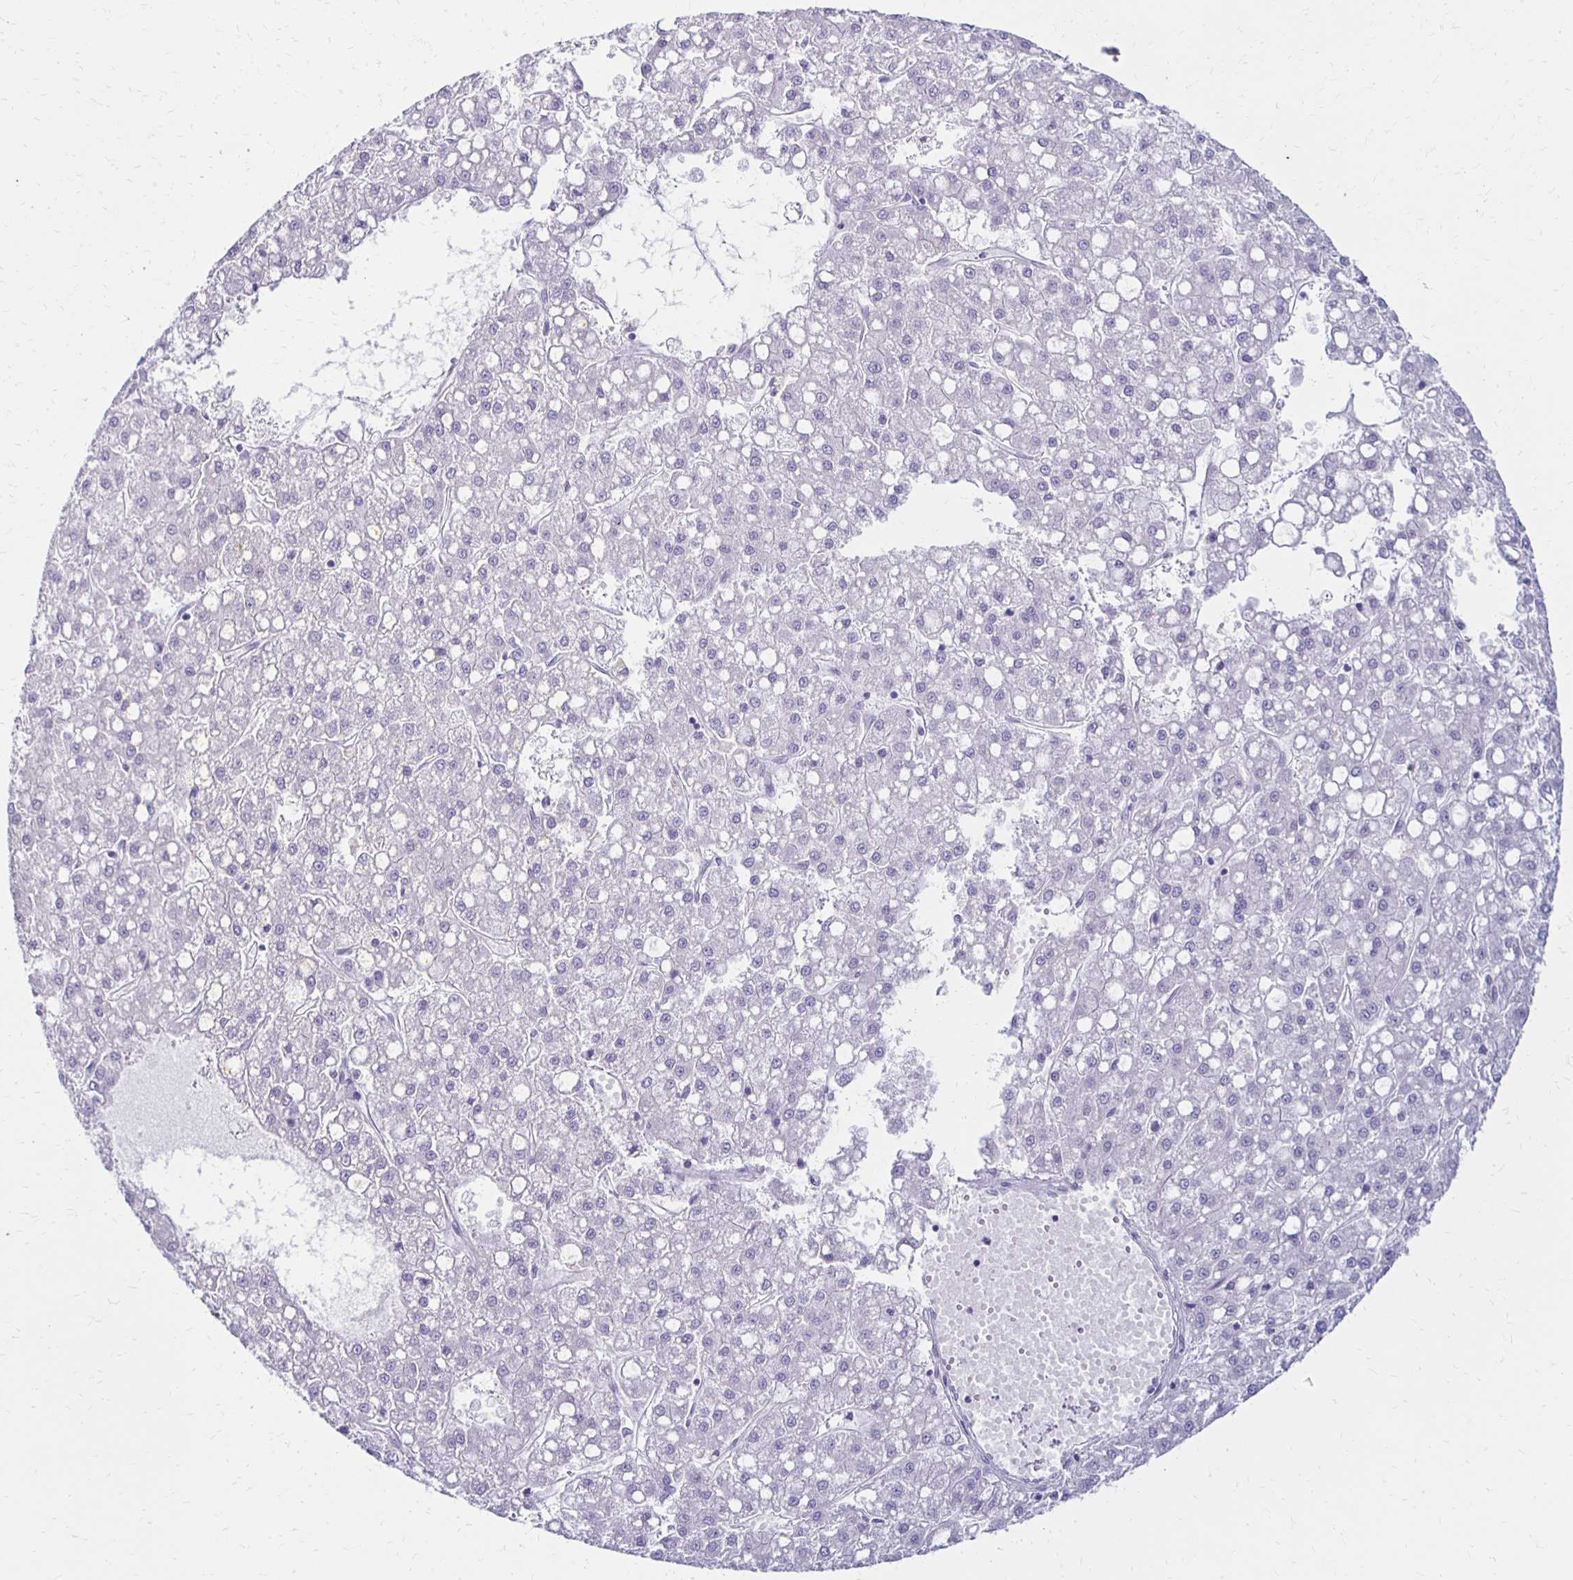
{"staining": {"intensity": "negative", "quantity": "none", "location": "none"}, "tissue": "liver cancer", "cell_type": "Tumor cells", "image_type": "cancer", "snomed": [{"axis": "morphology", "description": "Carcinoma, Hepatocellular, NOS"}, {"axis": "topography", "description": "Liver"}], "caption": "Immunohistochemical staining of human liver cancer displays no significant positivity in tumor cells.", "gene": "RYR1", "patient": {"sex": "male", "age": 67}}